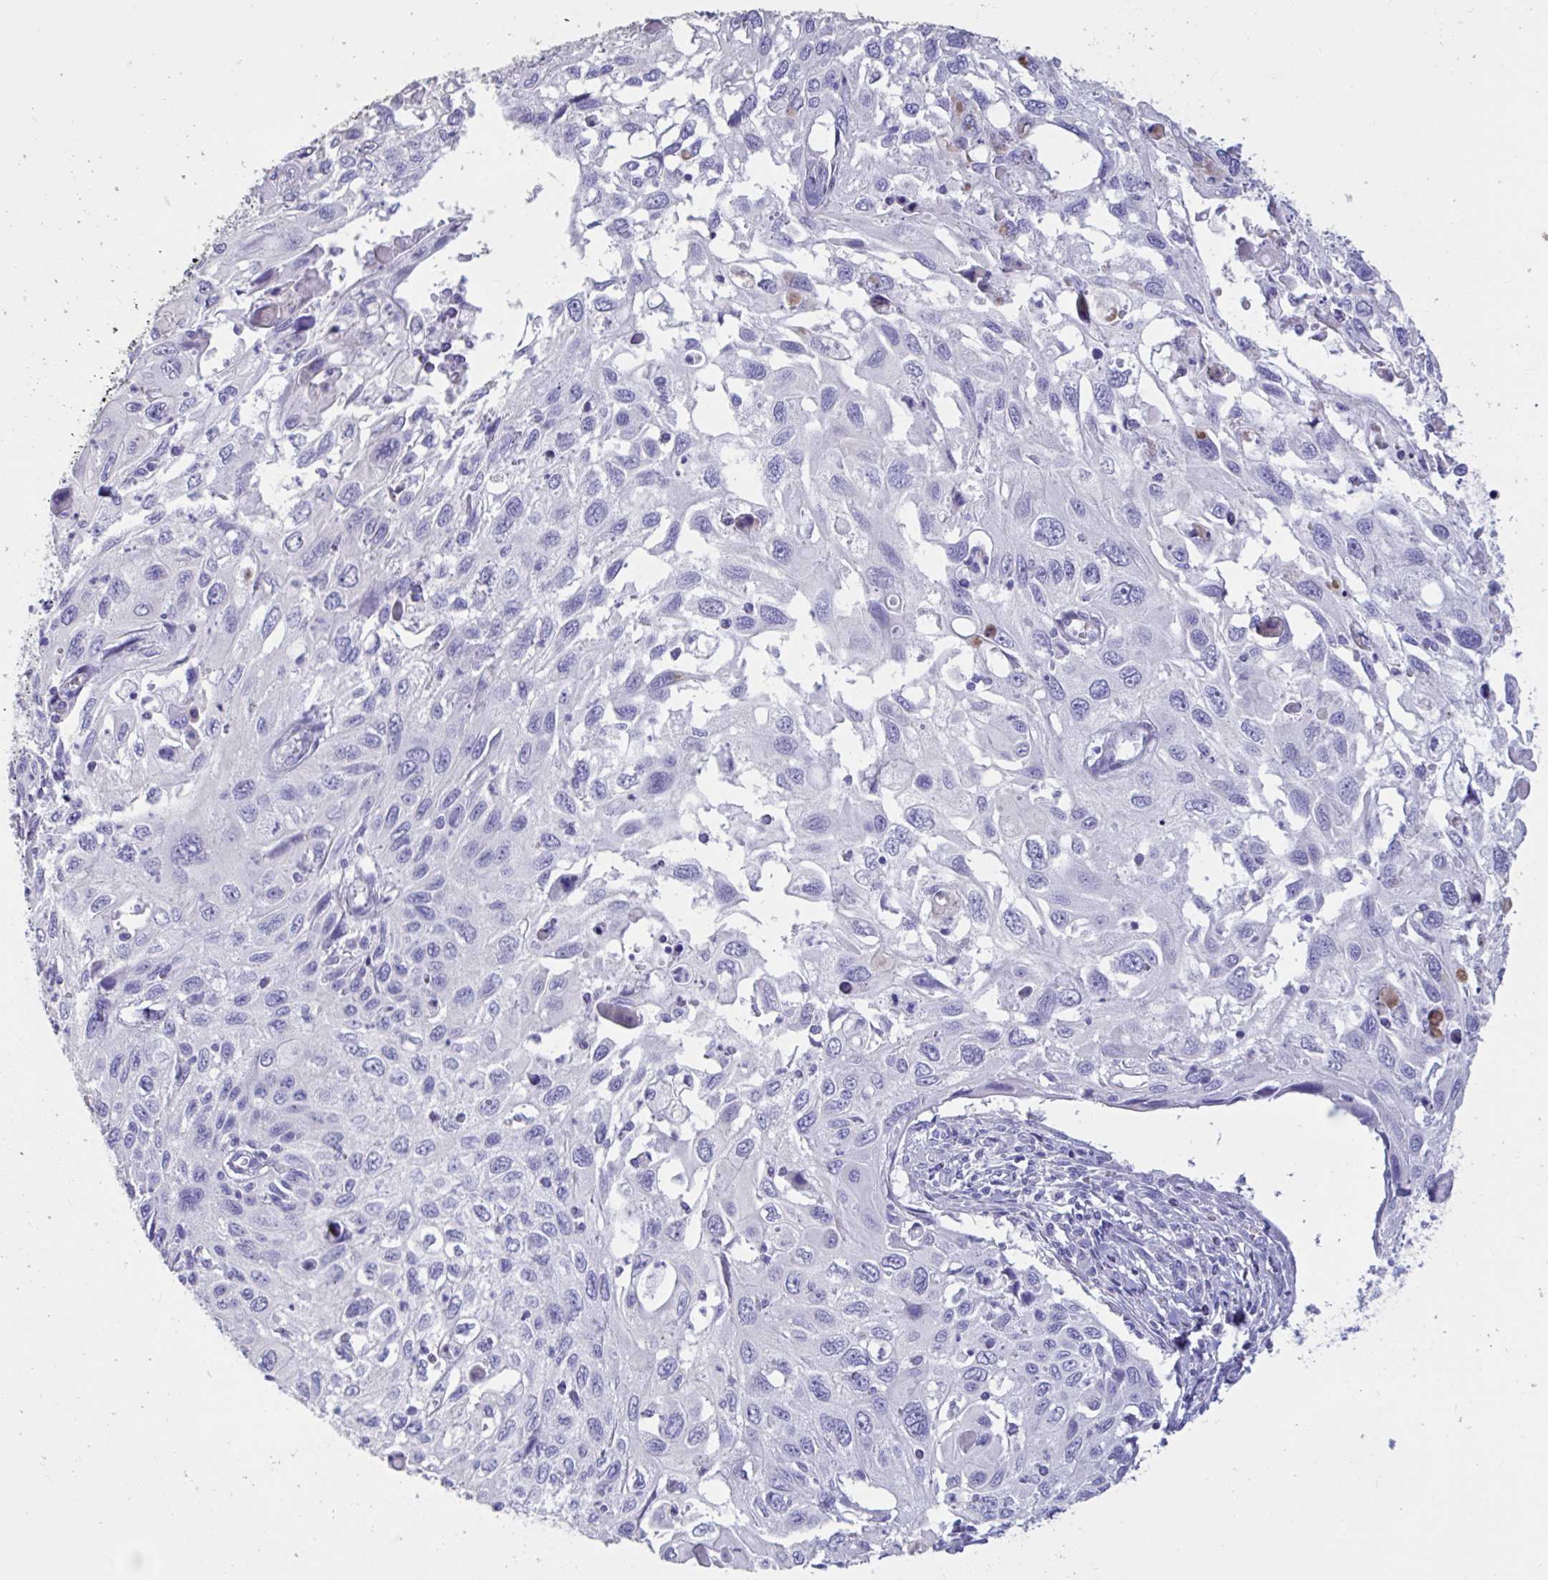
{"staining": {"intensity": "negative", "quantity": "none", "location": "none"}, "tissue": "cervical cancer", "cell_type": "Tumor cells", "image_type": "cancer", "snomed": [{"axis": "morphology", "description": "Squamous cell carcinoma, NOS"}, {"axis": "topography", "description": "Cervix"}], "caption": "This micrograph is of cervical cancer (squamous cell carcinoma) stained with IHC to label a protein in brown with the nuclei are counter-stained blue. There is no staining in tumor cells.", "gene": "TNNC1", "patient": {"sex": "female", "age": 70}}